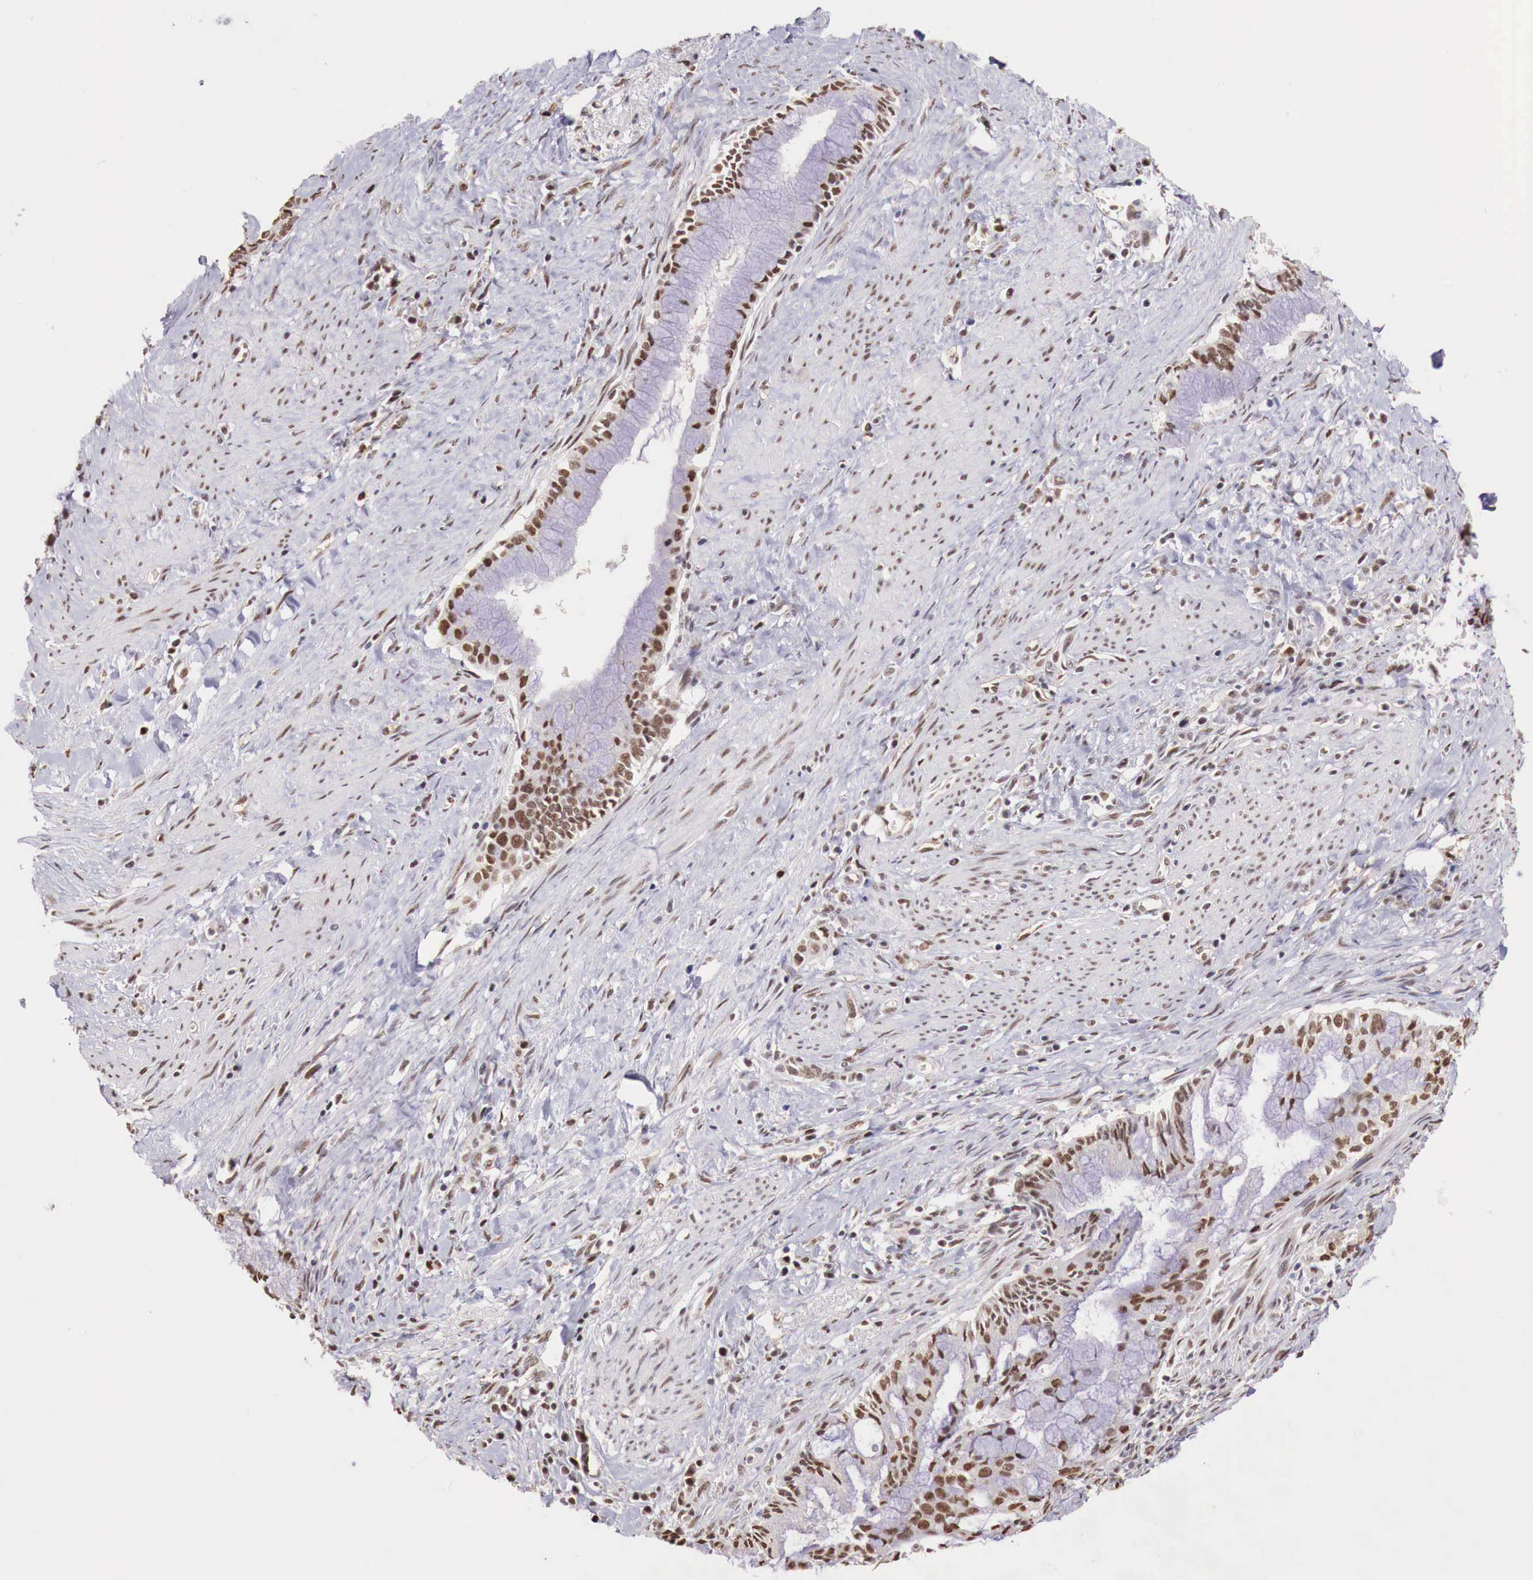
{"staining": {"intensity": "strong", "quantity": ">75%", "location": "nuclear"}, "tissue": "pancreatic cancer", "cell_type": "Tumor cells", "image_type": "cancer", "snomed": [{"axis": "morphology", "description": "Adenocarcinoma, NOS"}, {"axis": "topography", "description": "Pancreas"}], "caption": "A high amount of strong nuclear expression is present in about >75% of tumor cells in adenocarcinoma (pancreatic) tissue. Immunohistochemistry stains the protein of interest in brown and the nuclei are stained blue.", "gene": "FOXP2", "patient": {"sex": "male", "age": 59}}